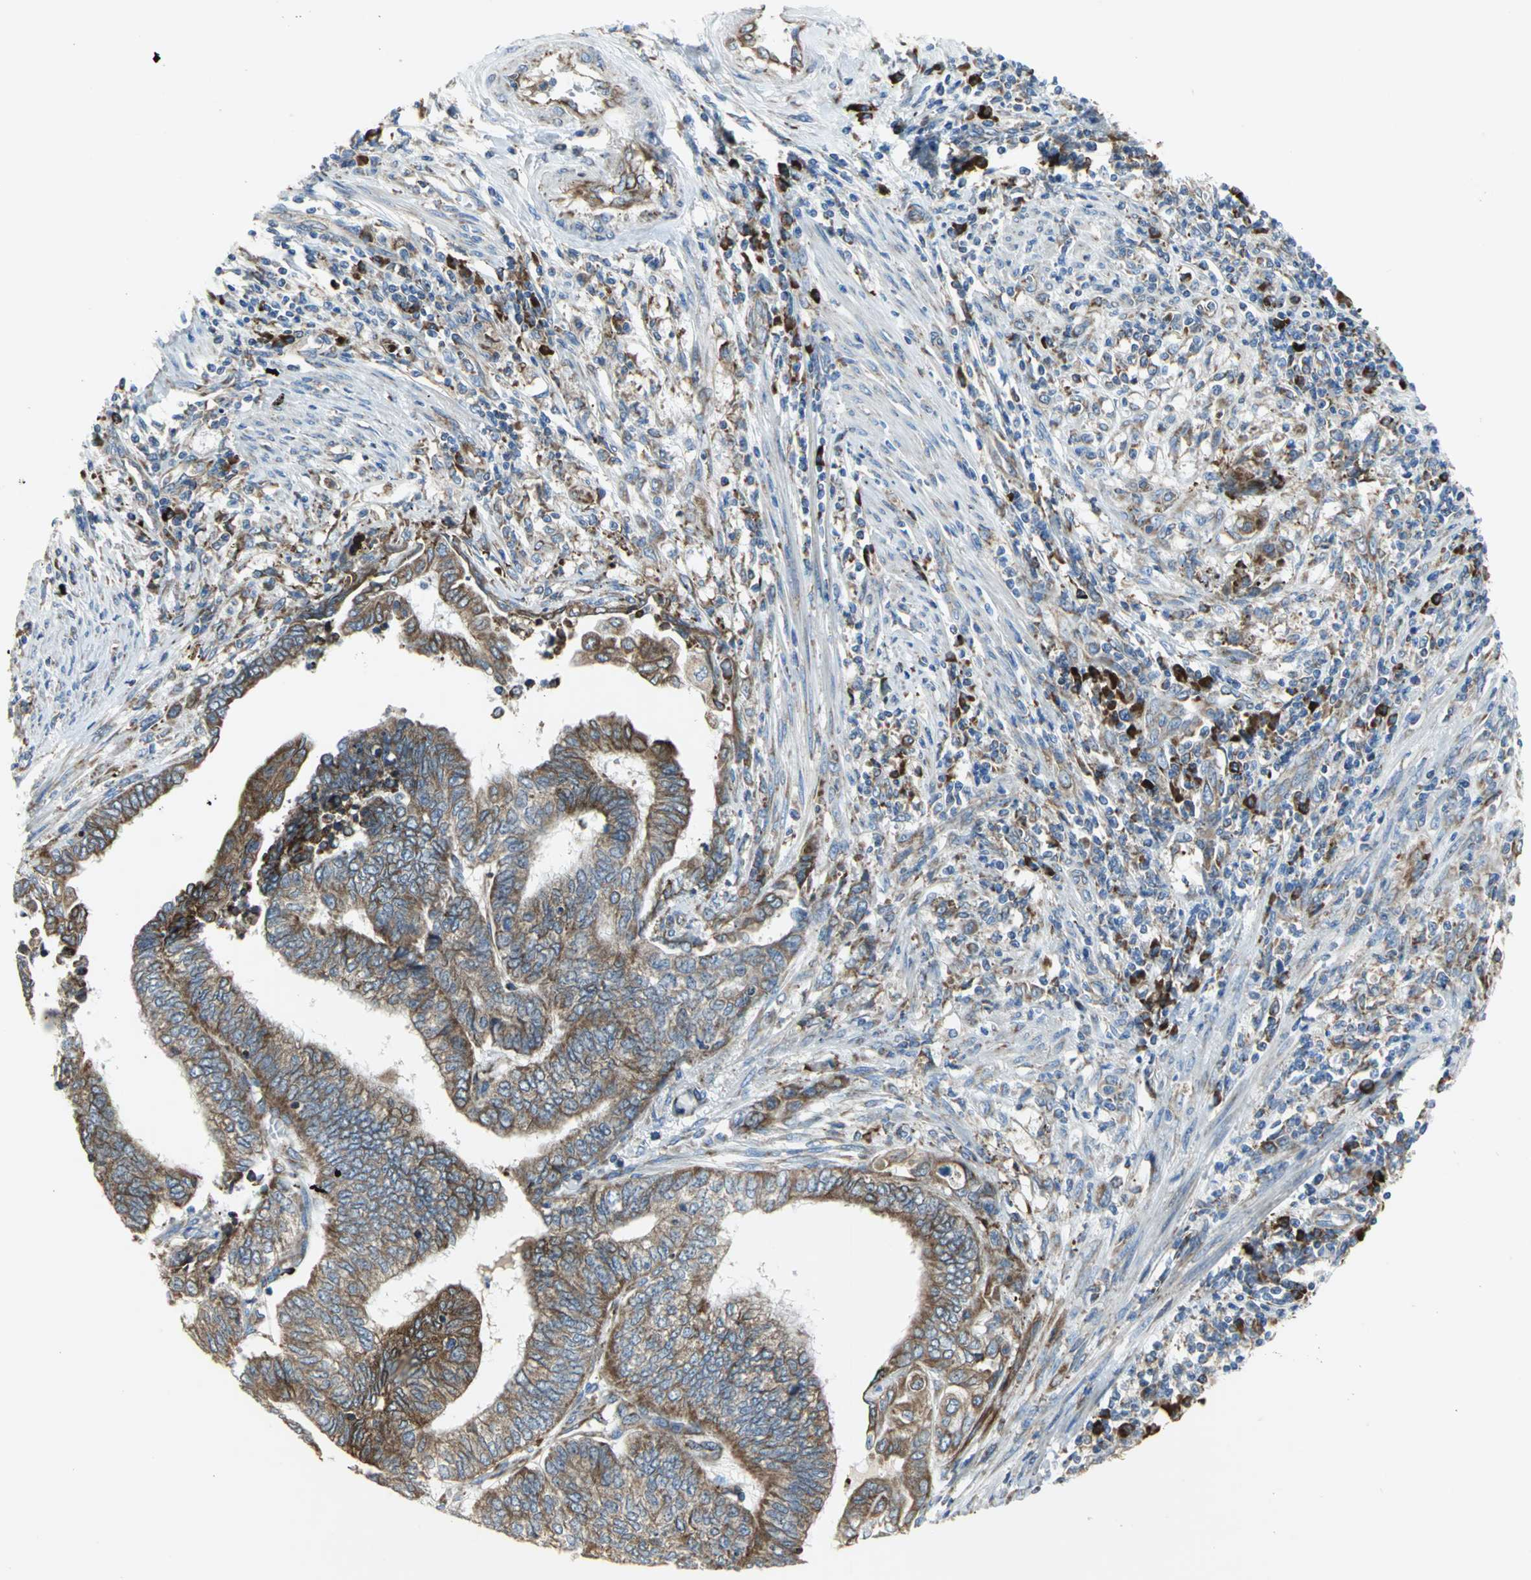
{"staining": {"intensity": "strong", "quantity": ">75%", "location": "cytoplasmic/membranous"}, "tissue": "endometrial cancer", "cell_type": "Tumor cells", "image_type": "cancer", "snomed": [{"axis": "morphology", "description": "Adenocarcinoma, NOS"}, {"axis": "topography", "description": "Uterus"}, {"axis": "topography", "description": "Endometrium"}], "caption": "There is high levels of strong cytoplasmic/membranous positivity in tumor cells of endometrial cancer, as demonstrated by immunohistochemical staining (brown color).", "gene": "TULP4", "patient": {"sex": "female", "age": 70}}